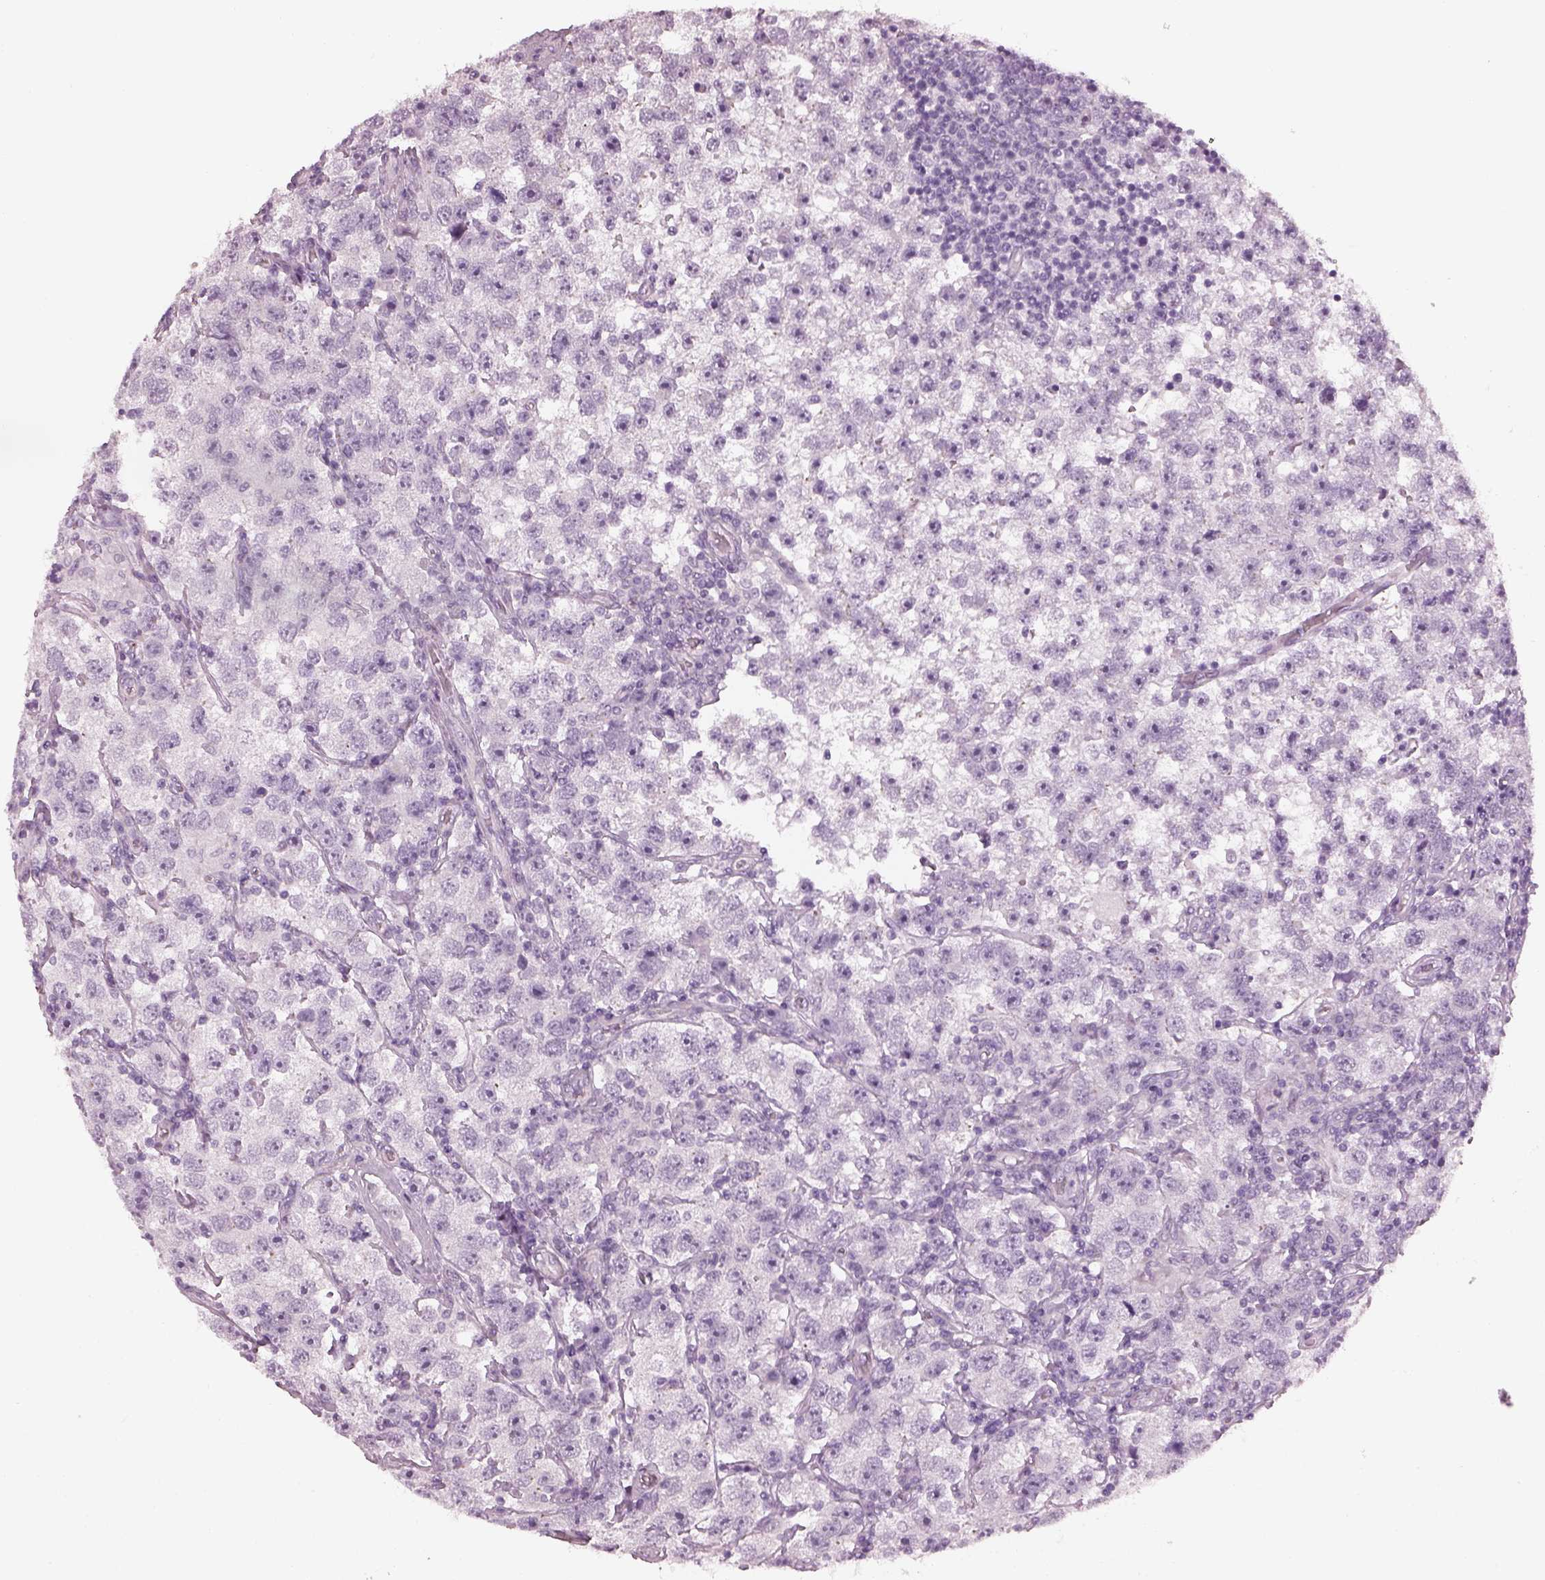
{"staining": {"intensity": "negative", "quantity": "none", "location": "none"}, "tissue": "testis cancer", "cell_type": "Tumor cells", "image_type": "cancer", "snomed": [{"axis": "morphology", "description": "Seminoma, NOS"}, {"axis": "topography", "description": "Testis"}], "caption": "Human testis cancer stained for a protein using immunohistochemistry displays no staining in tumor cells.", "gene": "PDC", "patient": {"sex": "male", "age": 26}}